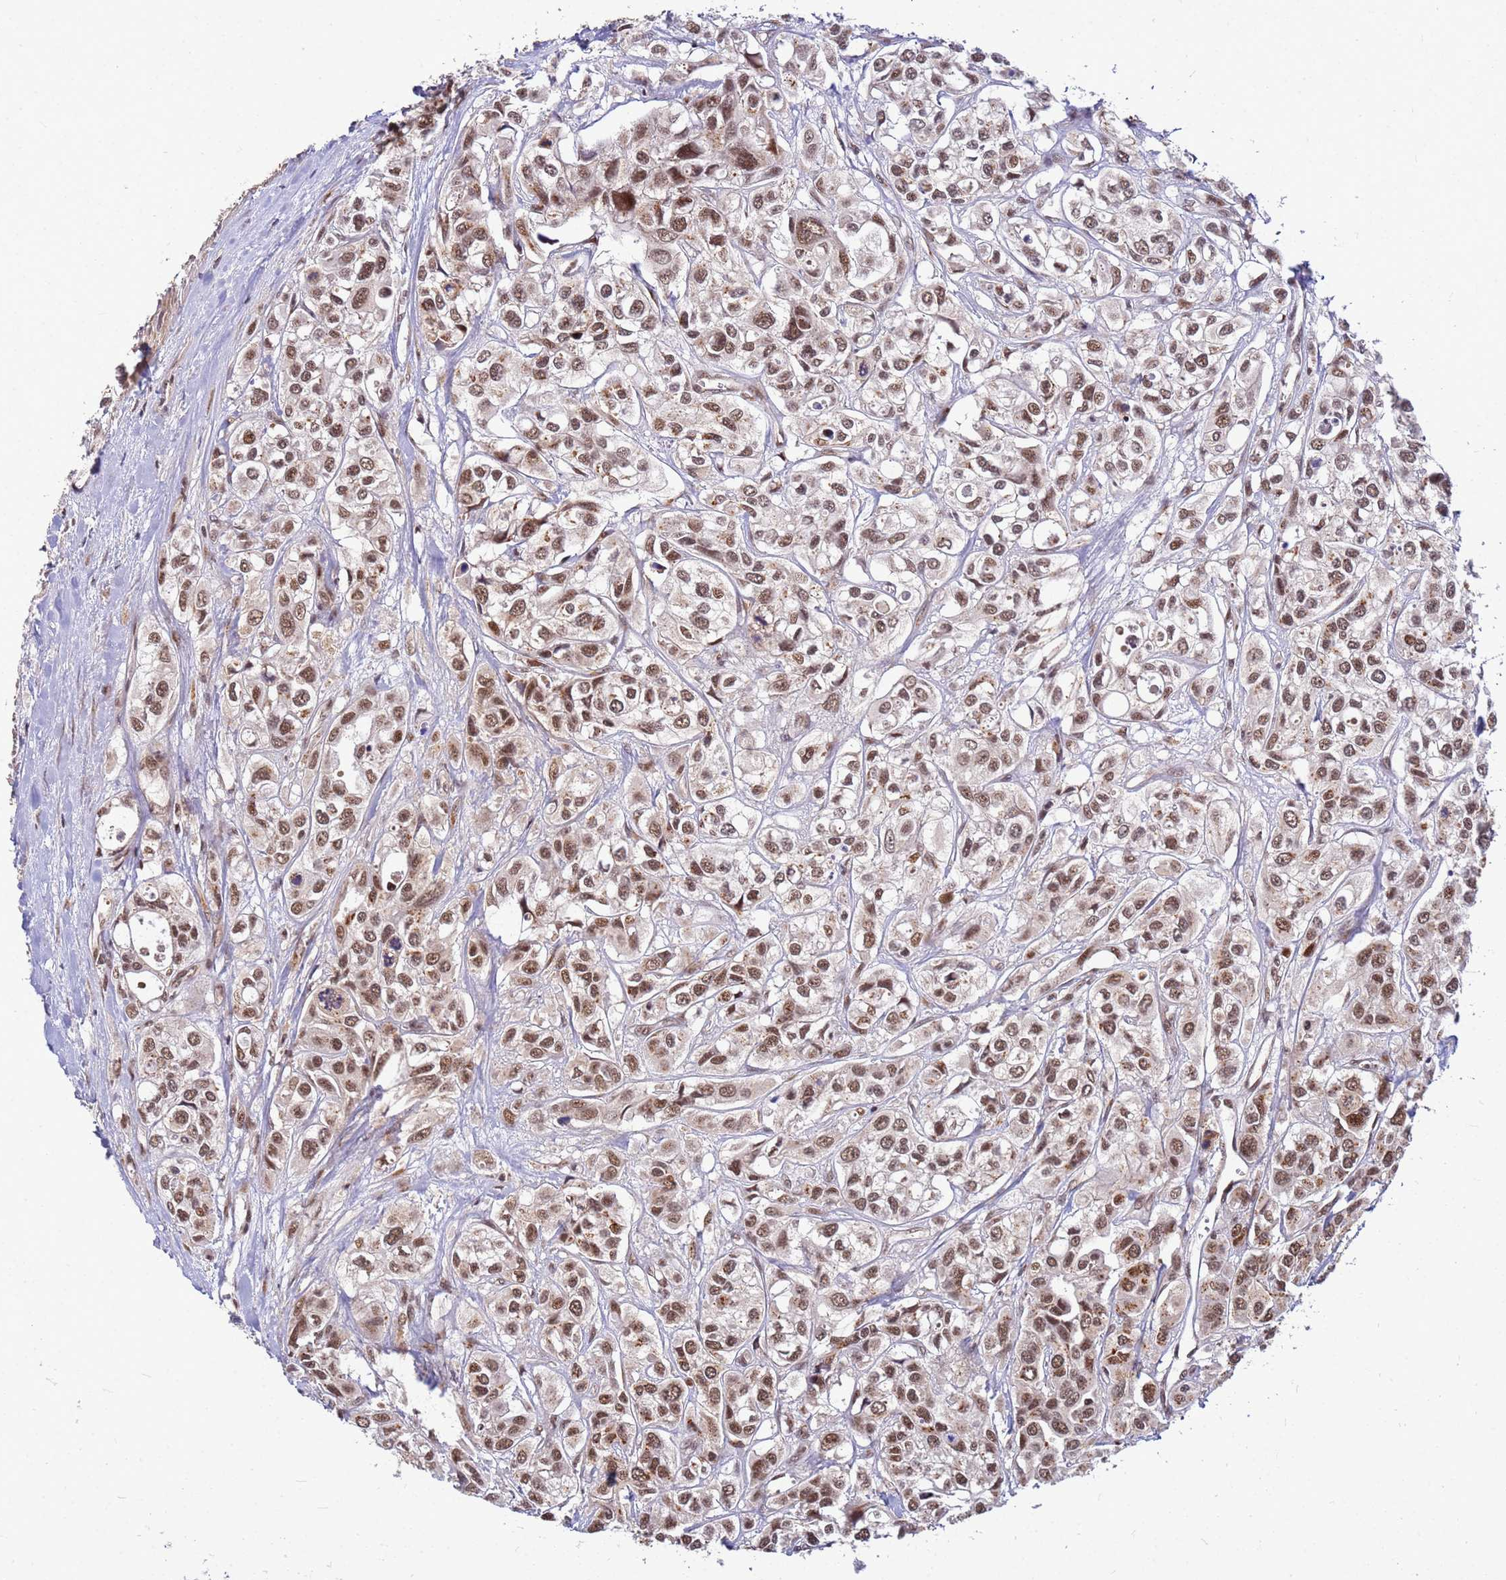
{"staining": {"intensity": "moderate", "quantity": ">75%", "location": "nuclear"}, "tissue": "urothelial cancer", "cell_type": "Tumor cells", "image_type": "cancer", "snomed": [{"axis": "morphology", "description": "Urothelial carcinoma, High grade"}, {"axis": "topography", "description": "Urinary bladder"}], "caption": "This photomicrograph displays urothelial cancer stained with IHC to label a protein in brown. The nuclear of tumor cells show moderate positivity for the protein. Nuclei are counter-stained blue.", "gene": "NCBP2", "patient": {"sex": "male", "age": 67}}